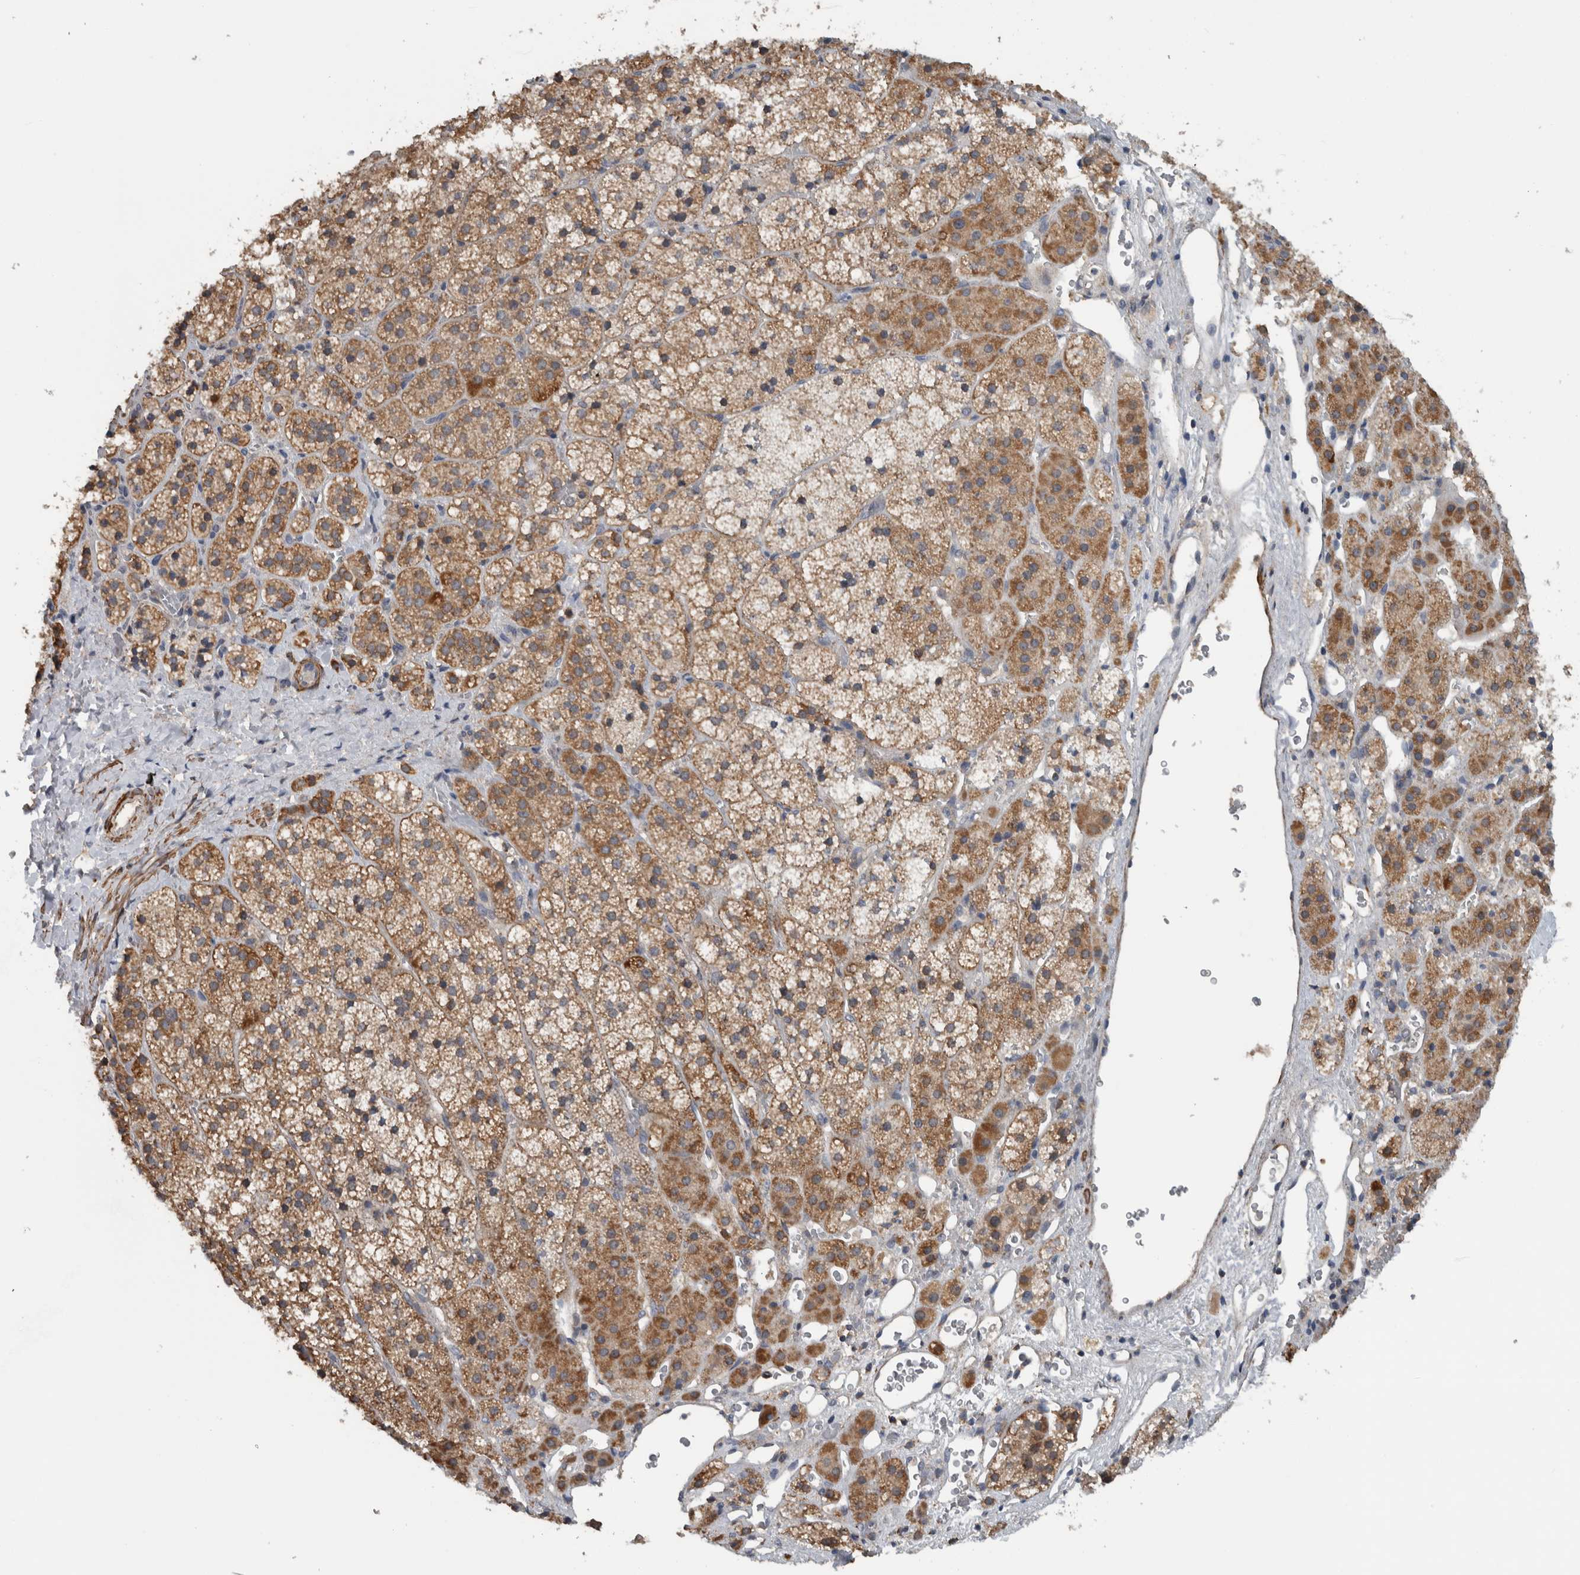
{"staining": {"intensity": "moderate", "quantity": ">75%", "location": "cytoplasmic/membranous"}, "tissue": "adrenal gland", "cell_type": "Glandular cells", "image_type": "normal", "snomed": [{"axis": "morphology", "description": "Normal tissue, NOS"}, {"axis": "topography", "description": "Adrenal gland"}], "caption": "A brown stain labels moderate cytoplasmic/membranous positivity of a protein in glandular cells of unremarkable adrenal gland. The protein is shown in brown color, while the nuclei are stained blue.", "gene": "ARMC1", "patient": {"sex": "female", "age": 44}}